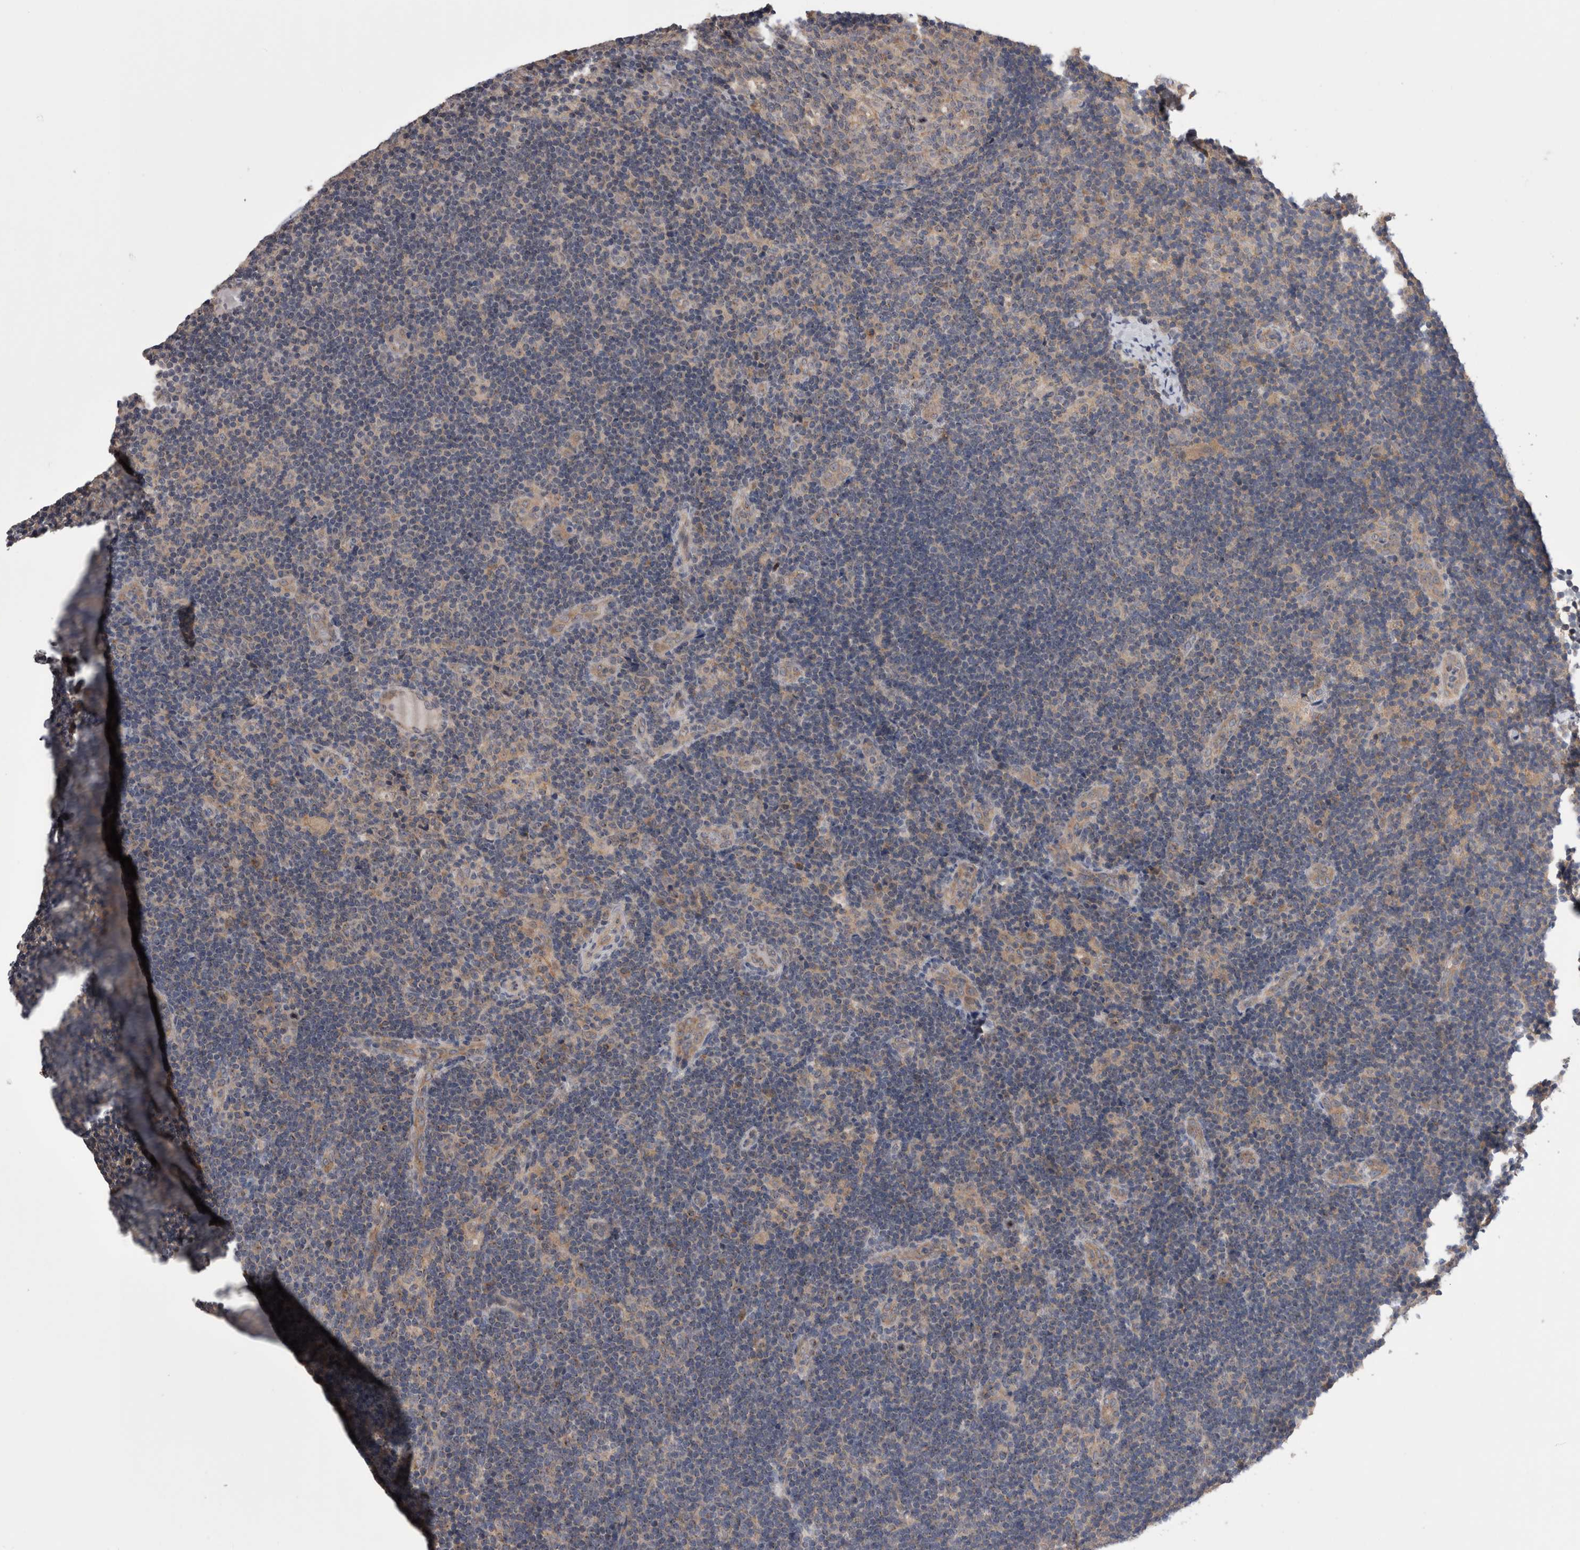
{"staining": {"intensity": "weak", "quantity": "<25%", "location": "cytoplasmic/membranous"}, "tissue": "lymph node", "cell_type": "Germinal center cells", "image_type": "normal", "snomed": [{"axis": "morphology", "description": "Normal tissue, NOS"}, {"axis": "topography", "description": "Lymph node"}], "caption": "A micrograph of human lymph node is negative for staining in germinal center cells. The staining is performed using DAB (3,3'-diaminobenzidine) brown chromogen with nuclei counter-stained in using hematoxylin.", "gene": "DCTN6", "patient": {"sex": "female", "age": 22}}